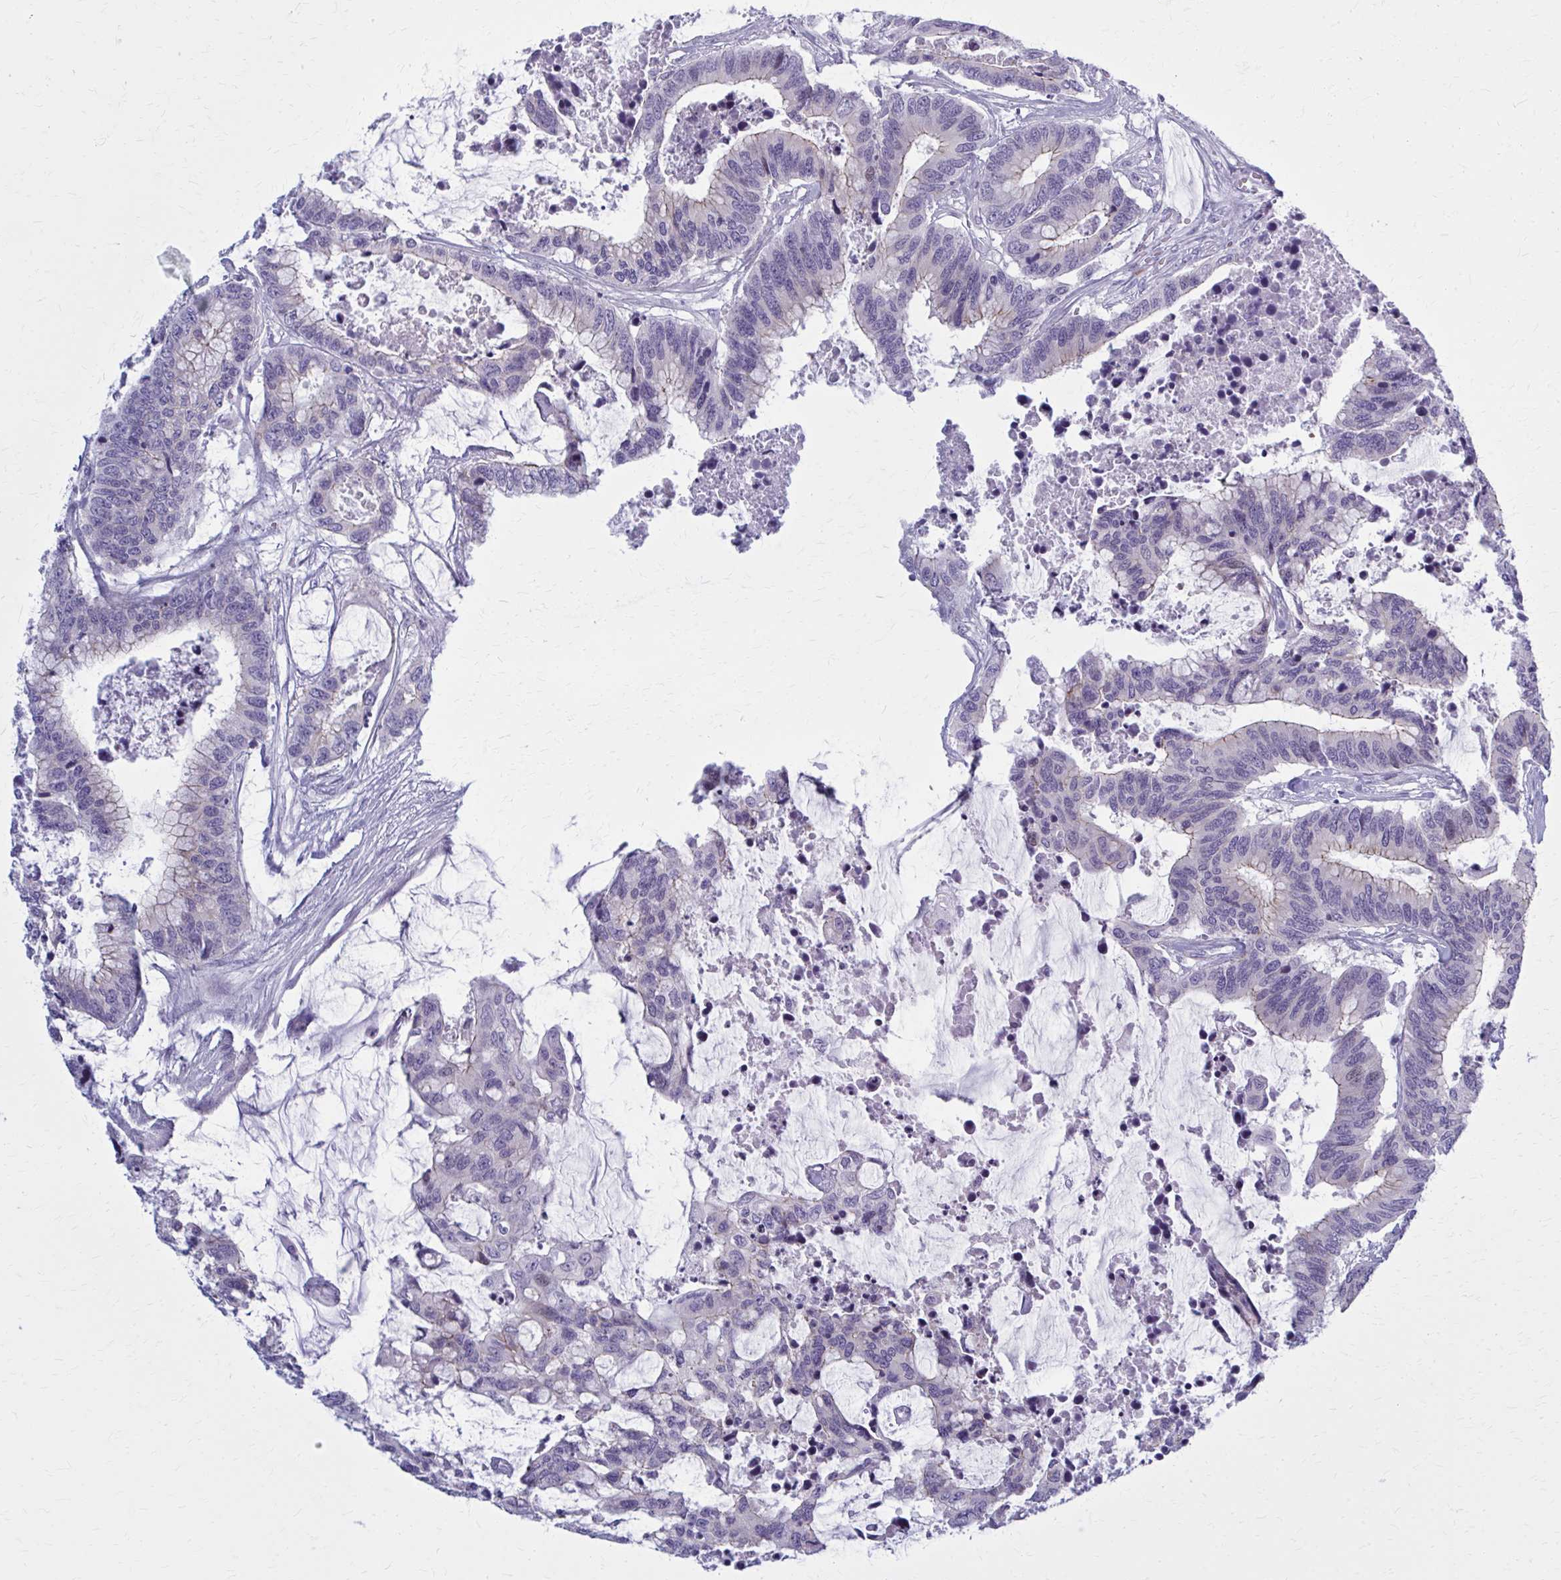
{"staining": {"intensity": "negative", "quantity": "none", "location": "none"}, "tissue": "colorectal cancer", "cell_type": "Tumor cells", "image_type": "cancer", "snomed": [{"axis": "morphology", "description": "Adenocarcinoma, NOS"}, {"axis": "topography", "description": "Rectum"}], "caption": "Tumor cells show no significant protein staining in colorectal cancer.", "gene": "PEDS1", "patient": {"sex": "female", "age": 59}}